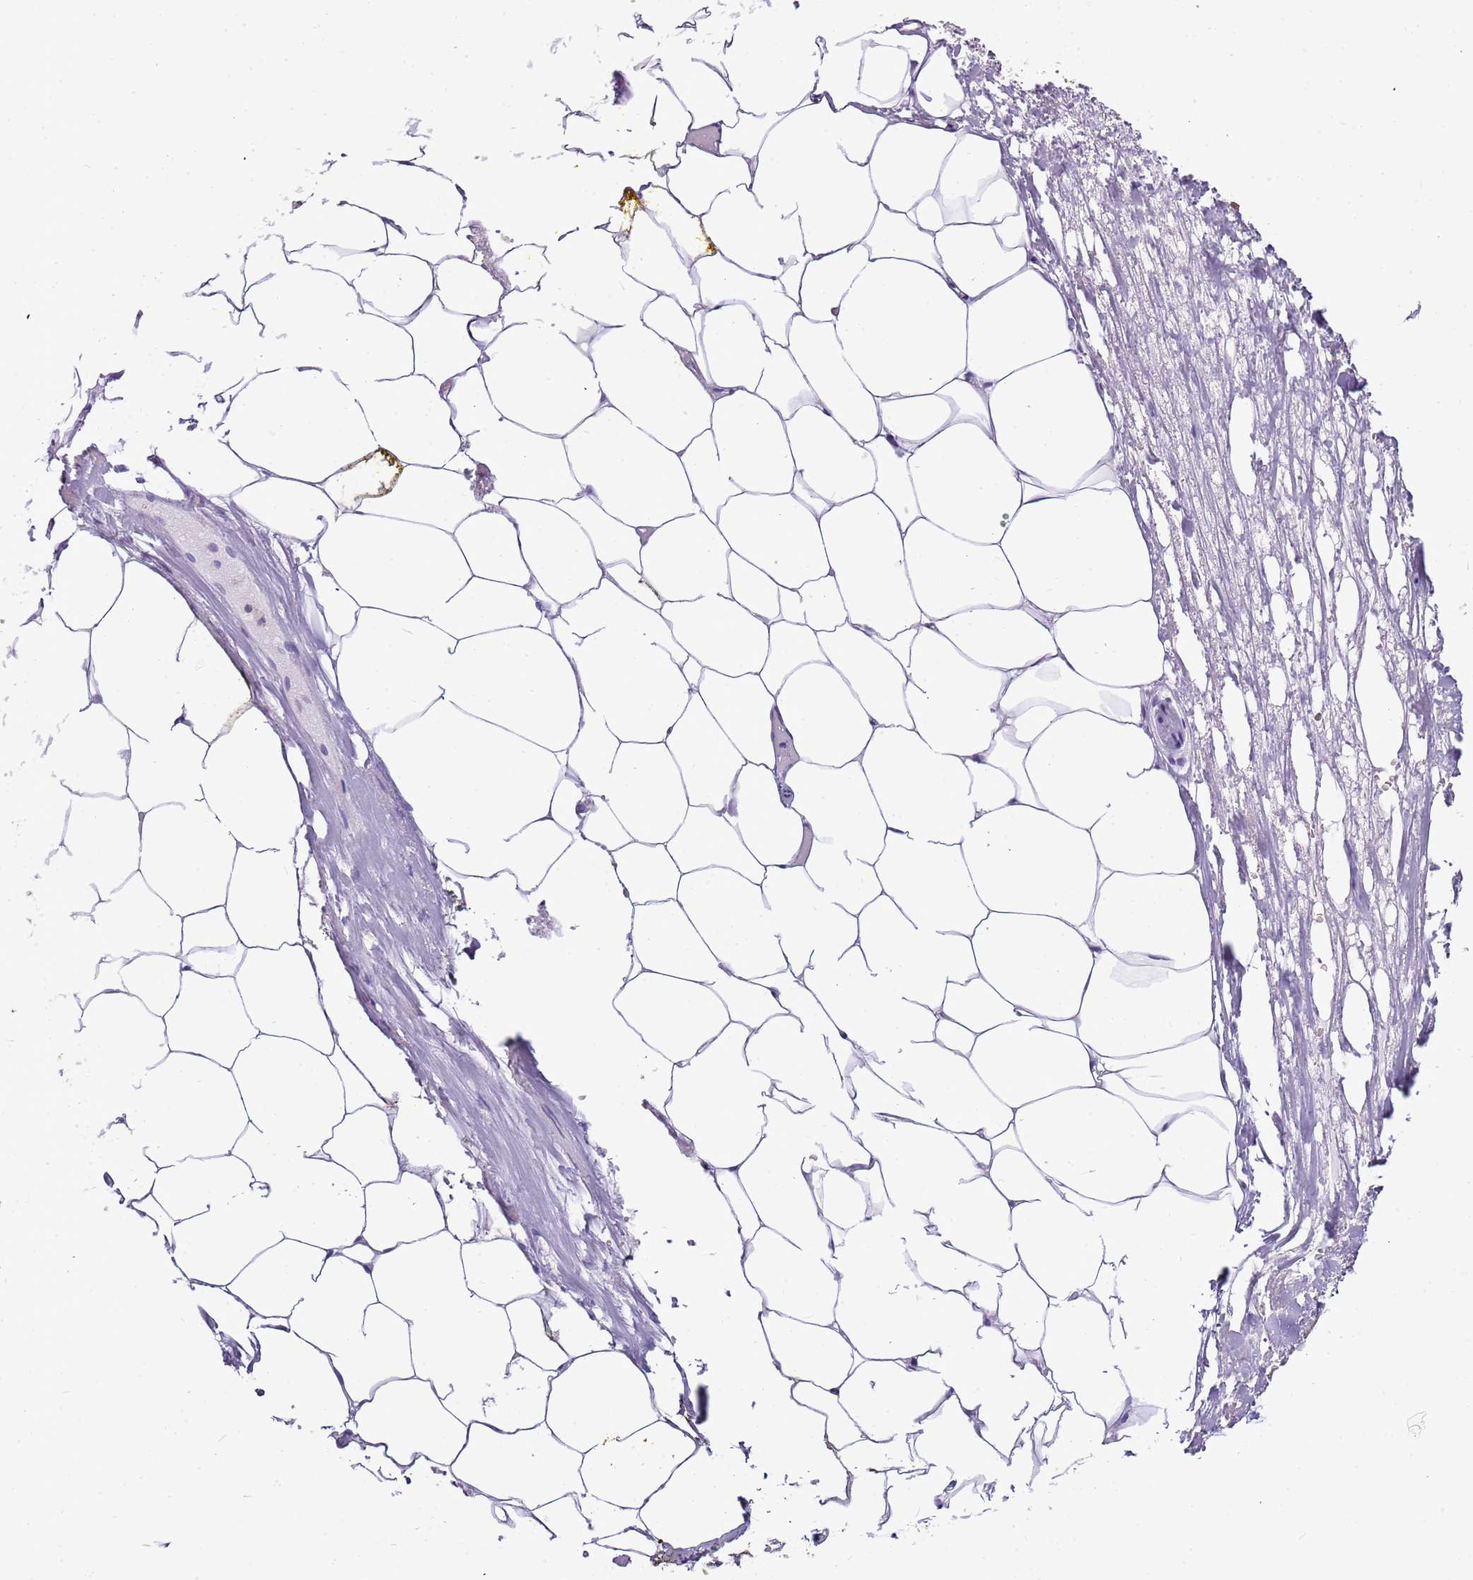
{"staining": {"intensity": "negative", "quantity": "none", "location": "none"}, "tissue": "adipose tissue", "cell_type": "Adipocytes", "image_type": "normal", "snomed": [{"axis": "morphology", "description": "Normal tissue, NOS"}, {"axis": "morphology", "description": "Adenocarcinoma, Low grade"}, {"axis": "topography", "description": "Prostate"}, {"axis": "topography", "description": "Peripheral nerve tissue"}], "caption": "DAB (3,3'-diaminobenzidine) immunohistochemical staining of unremarkable human adipose tissue displays no significant expression in adipocytes. (DAB (3,3'-diaminobenzidine) immunohistochemistry (IHC) with hematoxylin counter stain).", "gene": "CAPN7", "patient": {"sex": "male", "age": 63}}